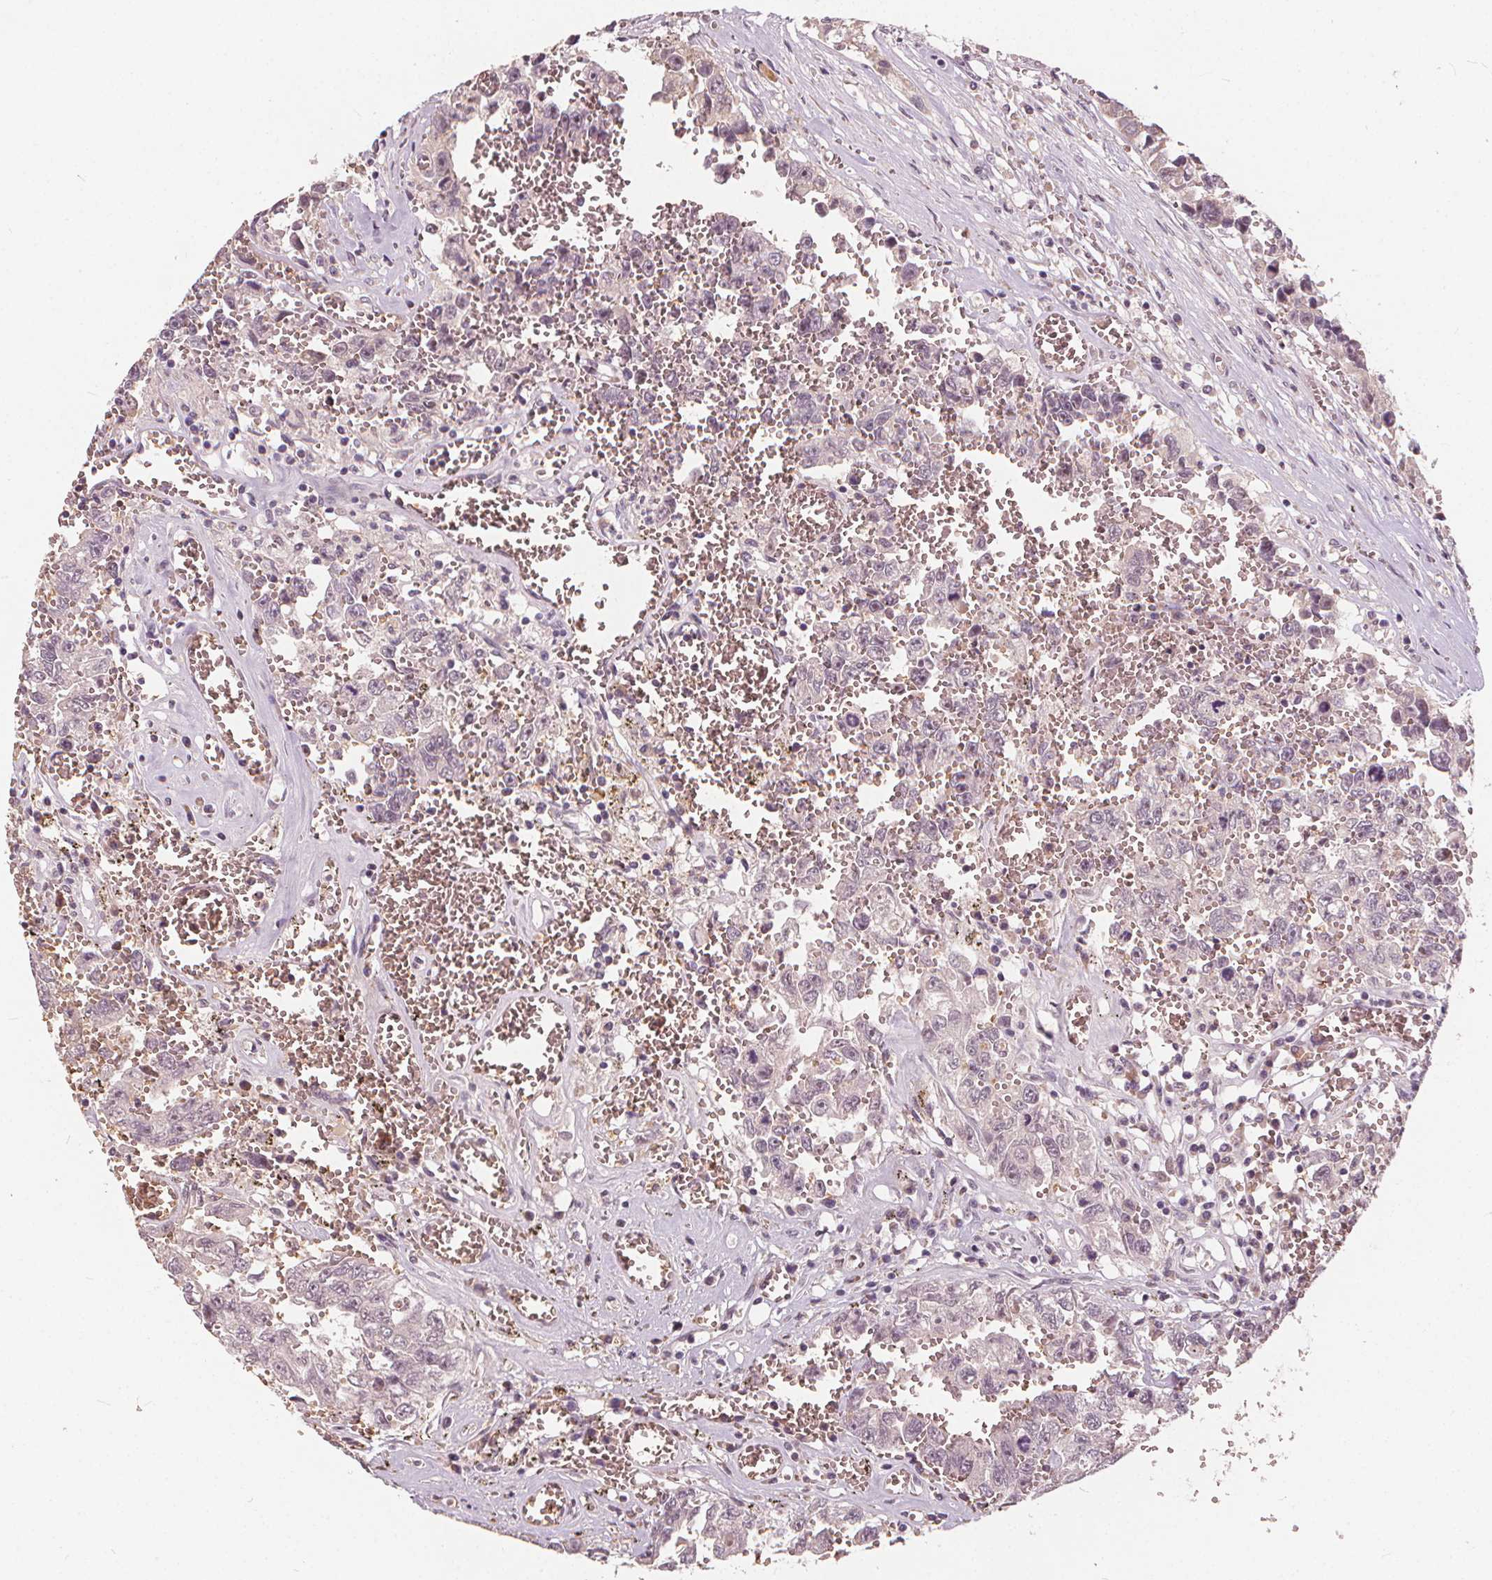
{"staining": {"intensity": "negative", "quantity": "none", "location": "none"}, "tissue": "testis cancer", "cell_type": "Tumor cells", "image_type": "cancer", "snomed": [{"axis": "morphology", "description": "Carcinoma, Embryonal, NOS"}, {"axis": "topography", "description": "Testis"}], "caption": "Protein analysis of testis embryonal carcinoma shows no significant staining in tumor cells.", "gene": "IPO13", "patient": {"sex": "male", "age": 36}}